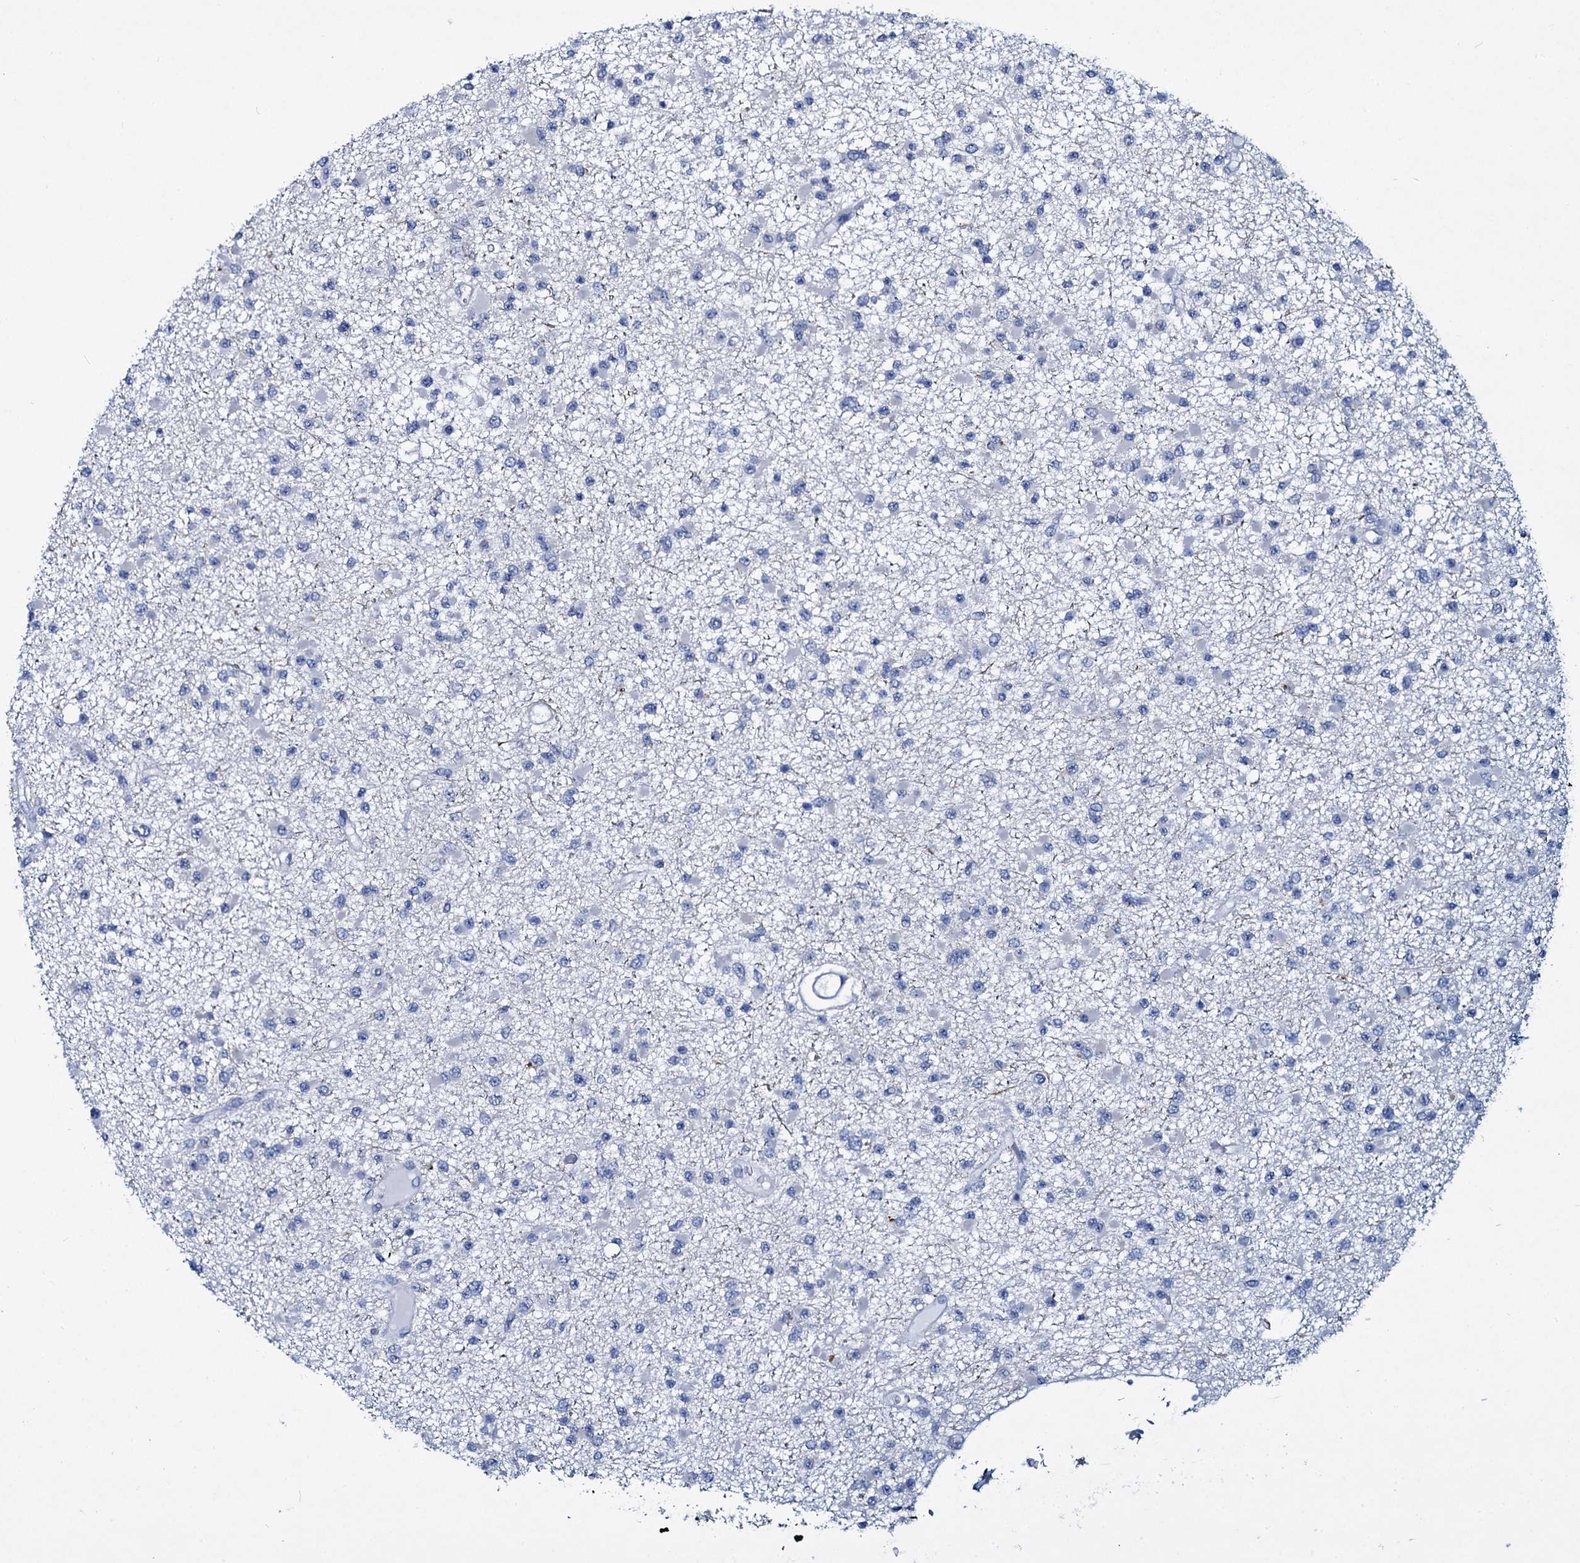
{"staining": {"intensity": "negative", "quantity": "none", "location": "none"}, "tissue": "glioma", "cell_type": "Tumor cells", "image_type": "cancer", "snomed": [{"axis": "morphology", "description": "Glioma, malignant, Low grade"}, {"axis": "topography", "description": "Brain"}], "caption": "Immunohistochemical staining of human malignant glioma (low-grade) demonstrates no significant expression in tumor cells. Brightfield microscopy of immunohistochemistry stained with DAB (3,3'-diaminobenzidine) (brown) and hematoxylin (blue), captured at high magnification.", "gene": "TPGS2", "patient": {"sex": "female", "age": 22}}